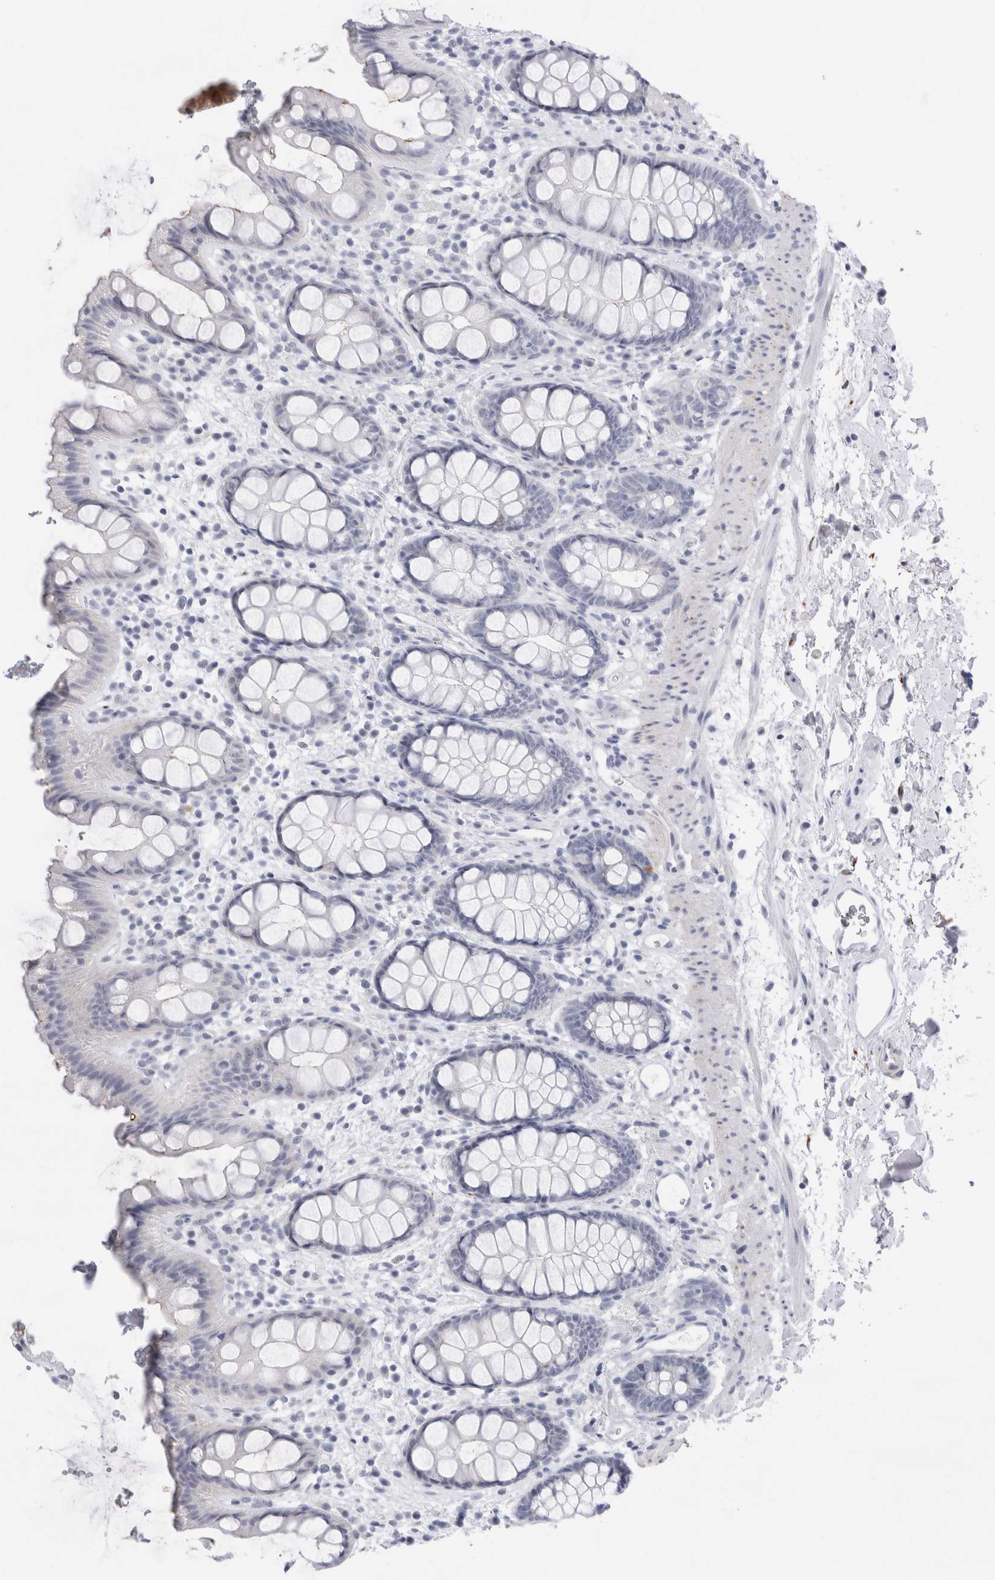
{"staining": {"intensity": "negative", "quantity": "none", "location": "none"}, "tissue": "rectum", "cell_type": "Glandular cells", "image_type": "normal", "snomed": [{"axis": "morphology", "description": "Normal tissue, NOS"}, {"axis": "topography", "description": "Rectum"}], "caption": "Immunohistochemistry image of unremarkable rectum: rectum stained with DAB displays no significant protein positivity in glandular cells.", "gene": "MUC15", "patient": {"sex": "female", "age": 65}}